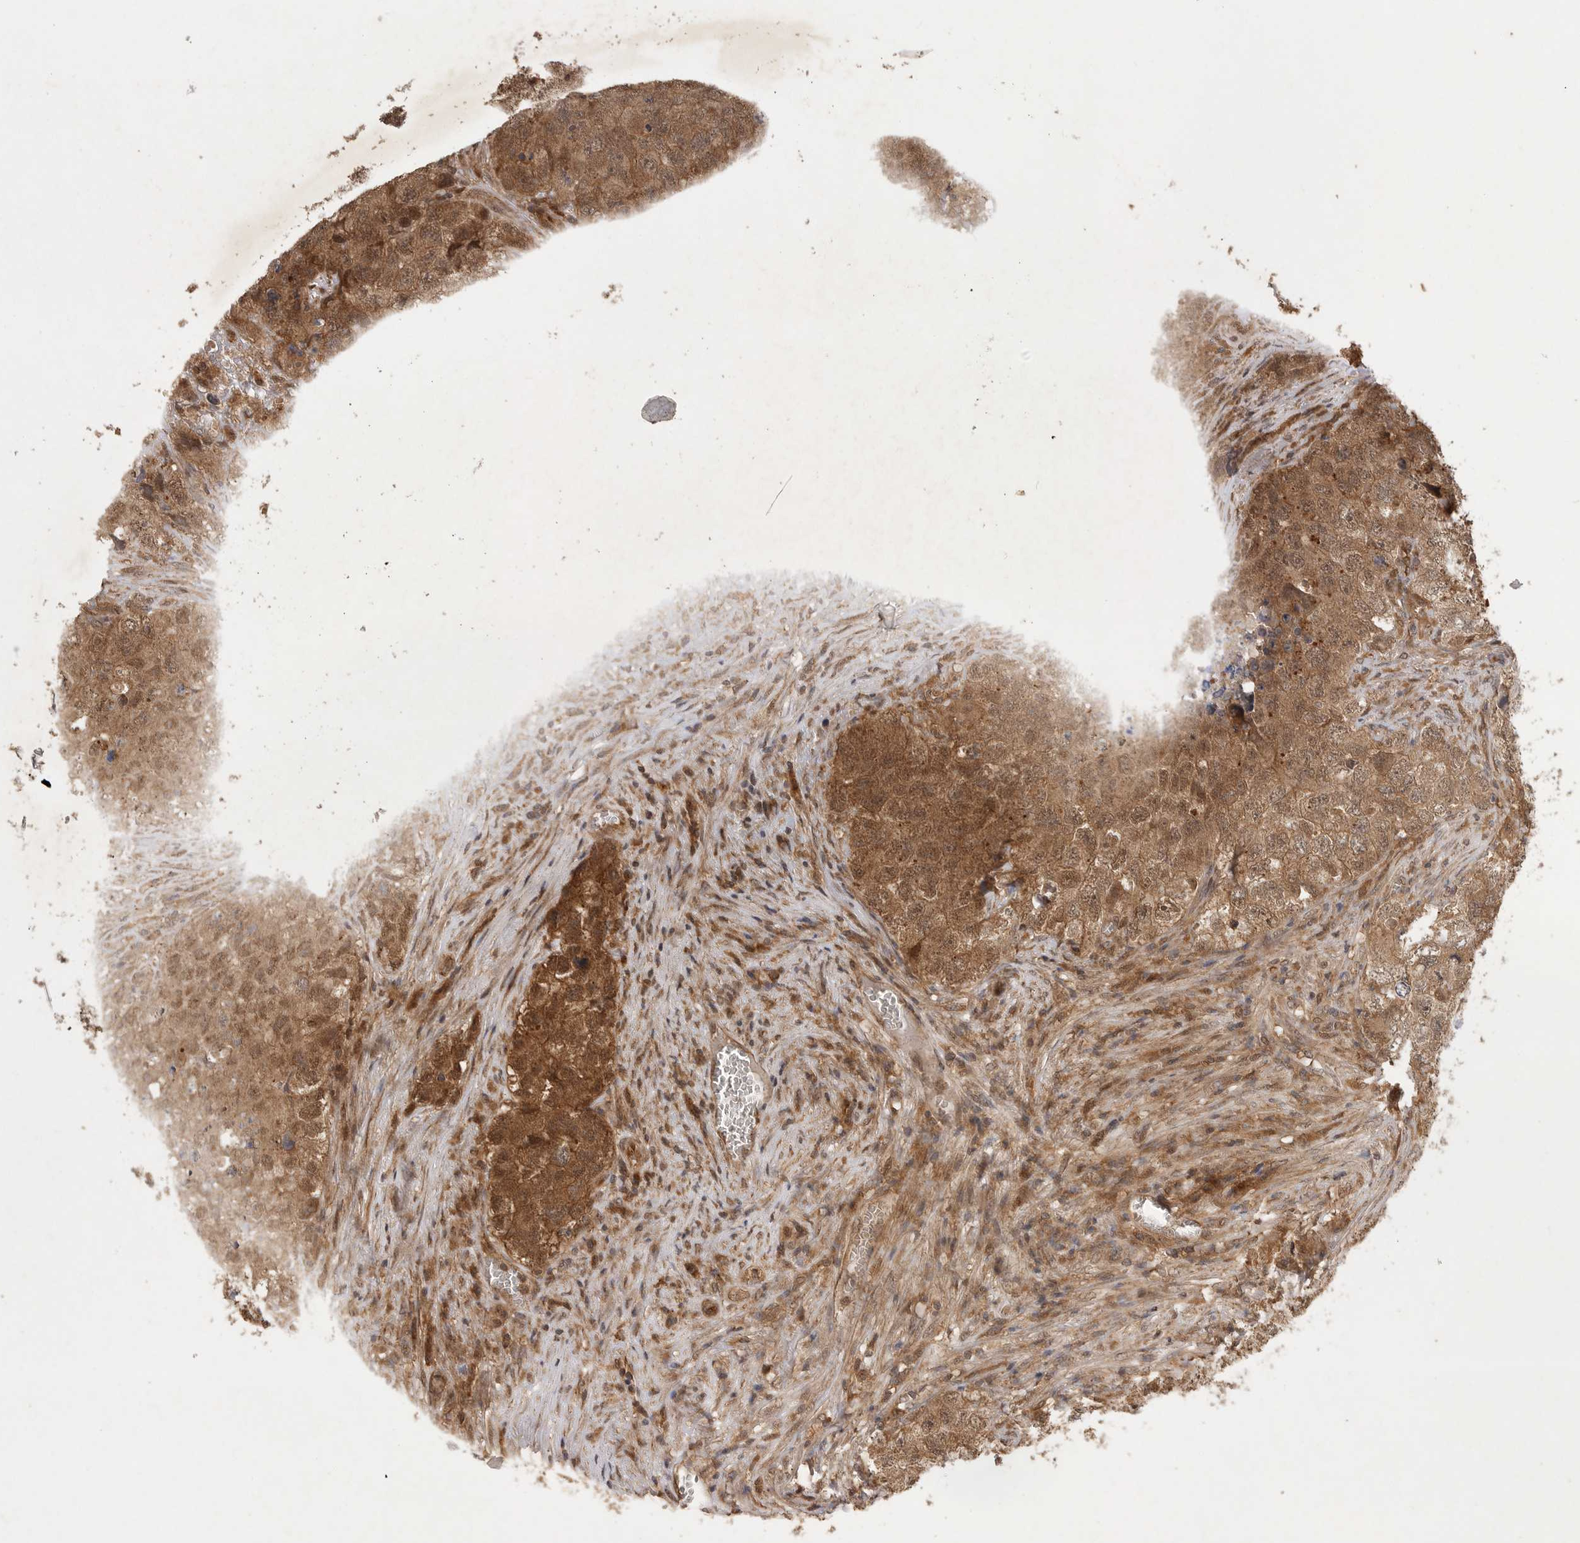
{"staining": {"intensity": "moderate", "quantity": ">75%", "location": "cytoplasmic/membranous,nuclear"}, "tissue": "testis cancer", "cell_type": "Tumor cells", "image_type": "cancer", "snomed": [{"axis": "morphology", "description": "Seminoma, NOS"}, {"axis": "morphology", "description": "Carcinoma, Embryonal, NOS"}, {"axis": "topography", "description": "Testis"}], "caption": "Protein expression analysis of seminoma (testis) displays moderate cytoplasmic/membranous and nuclear expression in about >75% of tumor cells.", "gene": "ZNF232", "patient": {"sex": "male", "age": 43}}